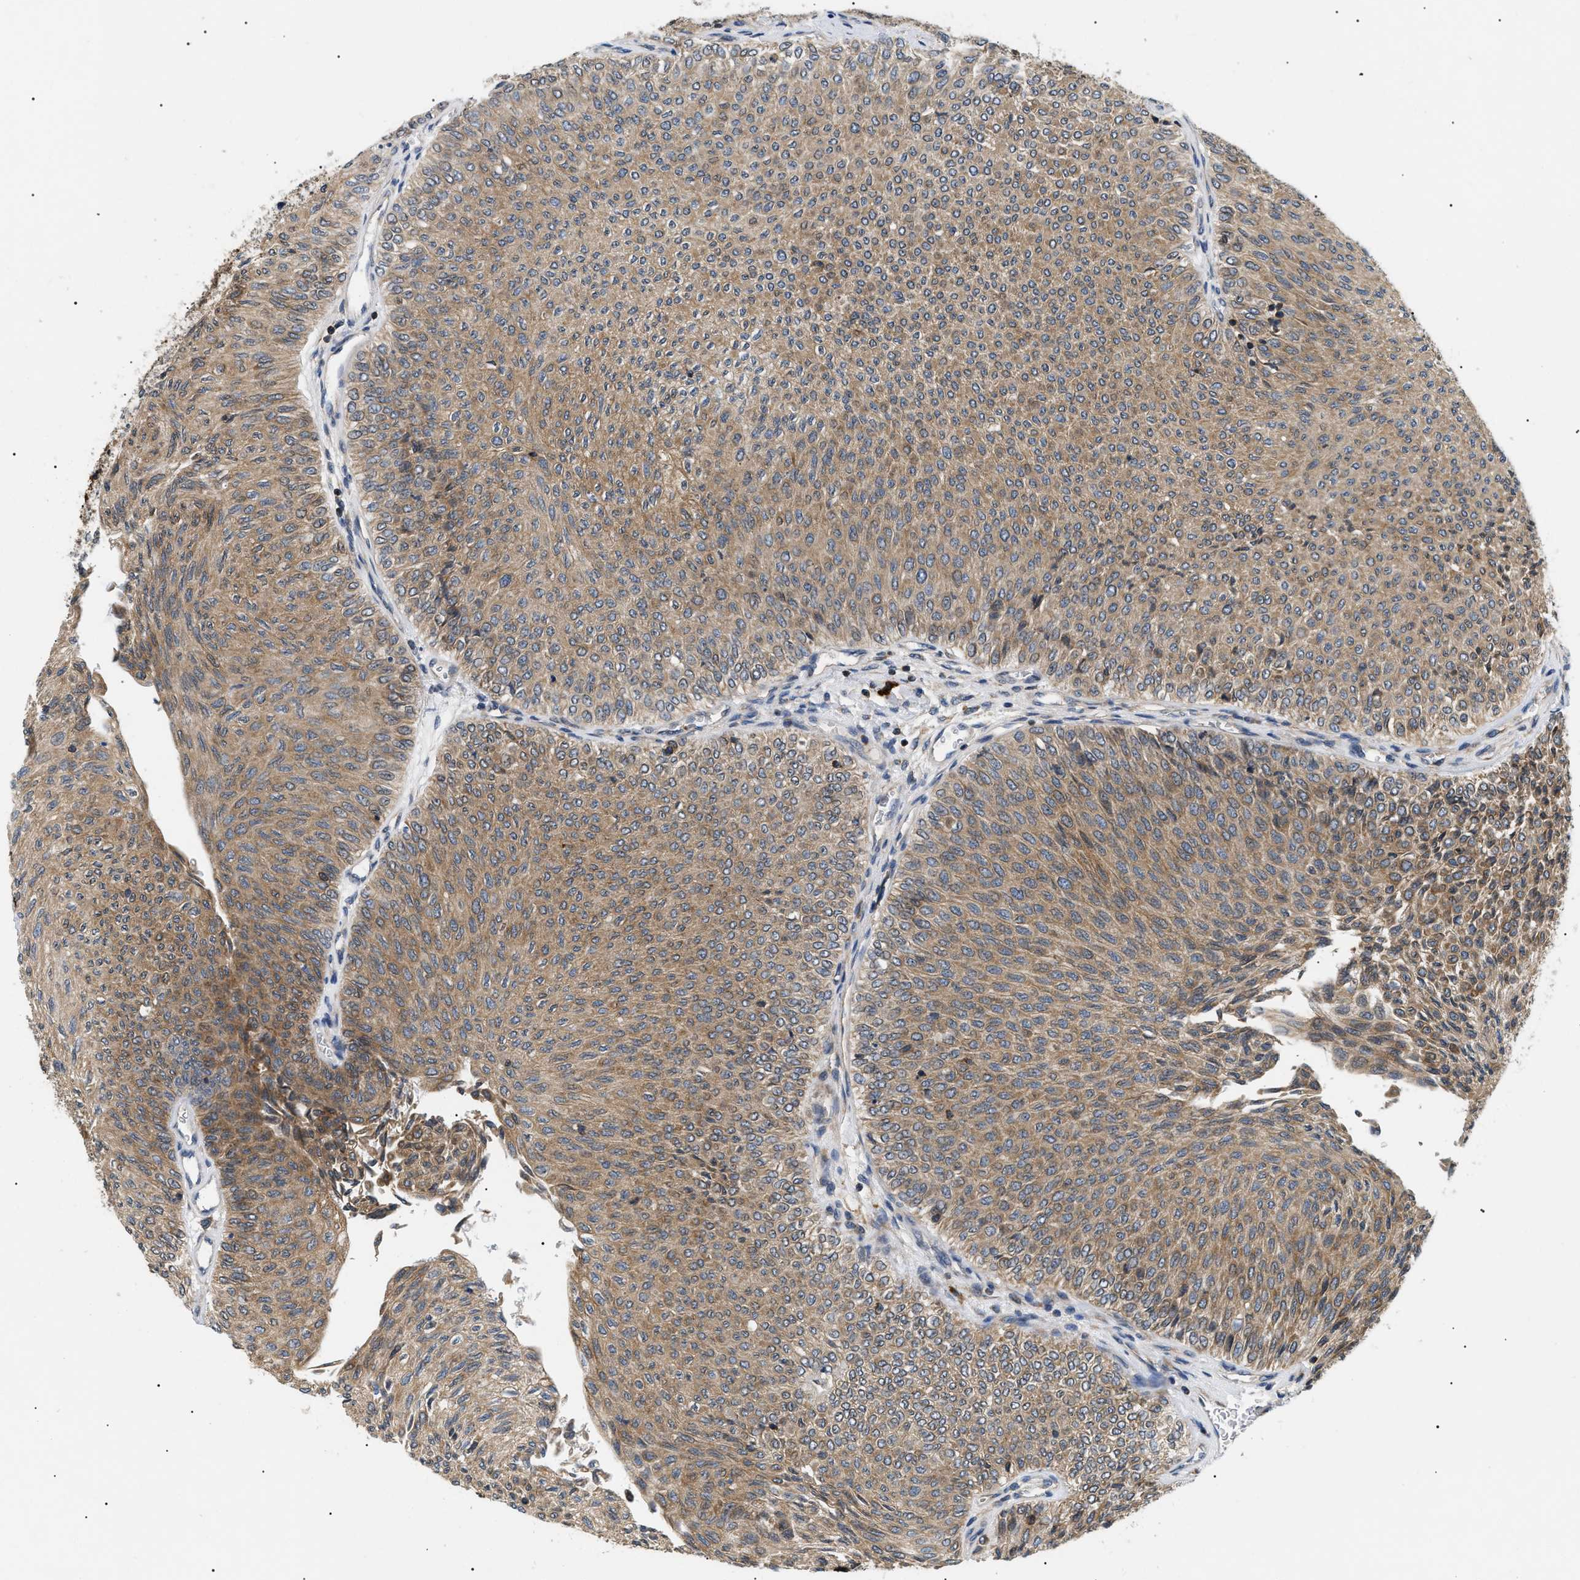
{"staining": {"intensity": "moderate", "quantity": ">75%", "location": "cytoplasmic/membranous"}, "tissue": "urothelial cancer", "cell_type": "Tumor cells", "image_type": "cancer", "snomed": [{"axis": "morphology", "description": "Urothelial carcinoma, Low grade"}, {"axis": "topography", "description": "Urinary bladder"}], "caption": "Low-grade urothelial carcinoma stained with a protein marker displays moderate staining in tumor cells.", "gene": "DERL1", "patient": {"sex": "male", "age": 78}}